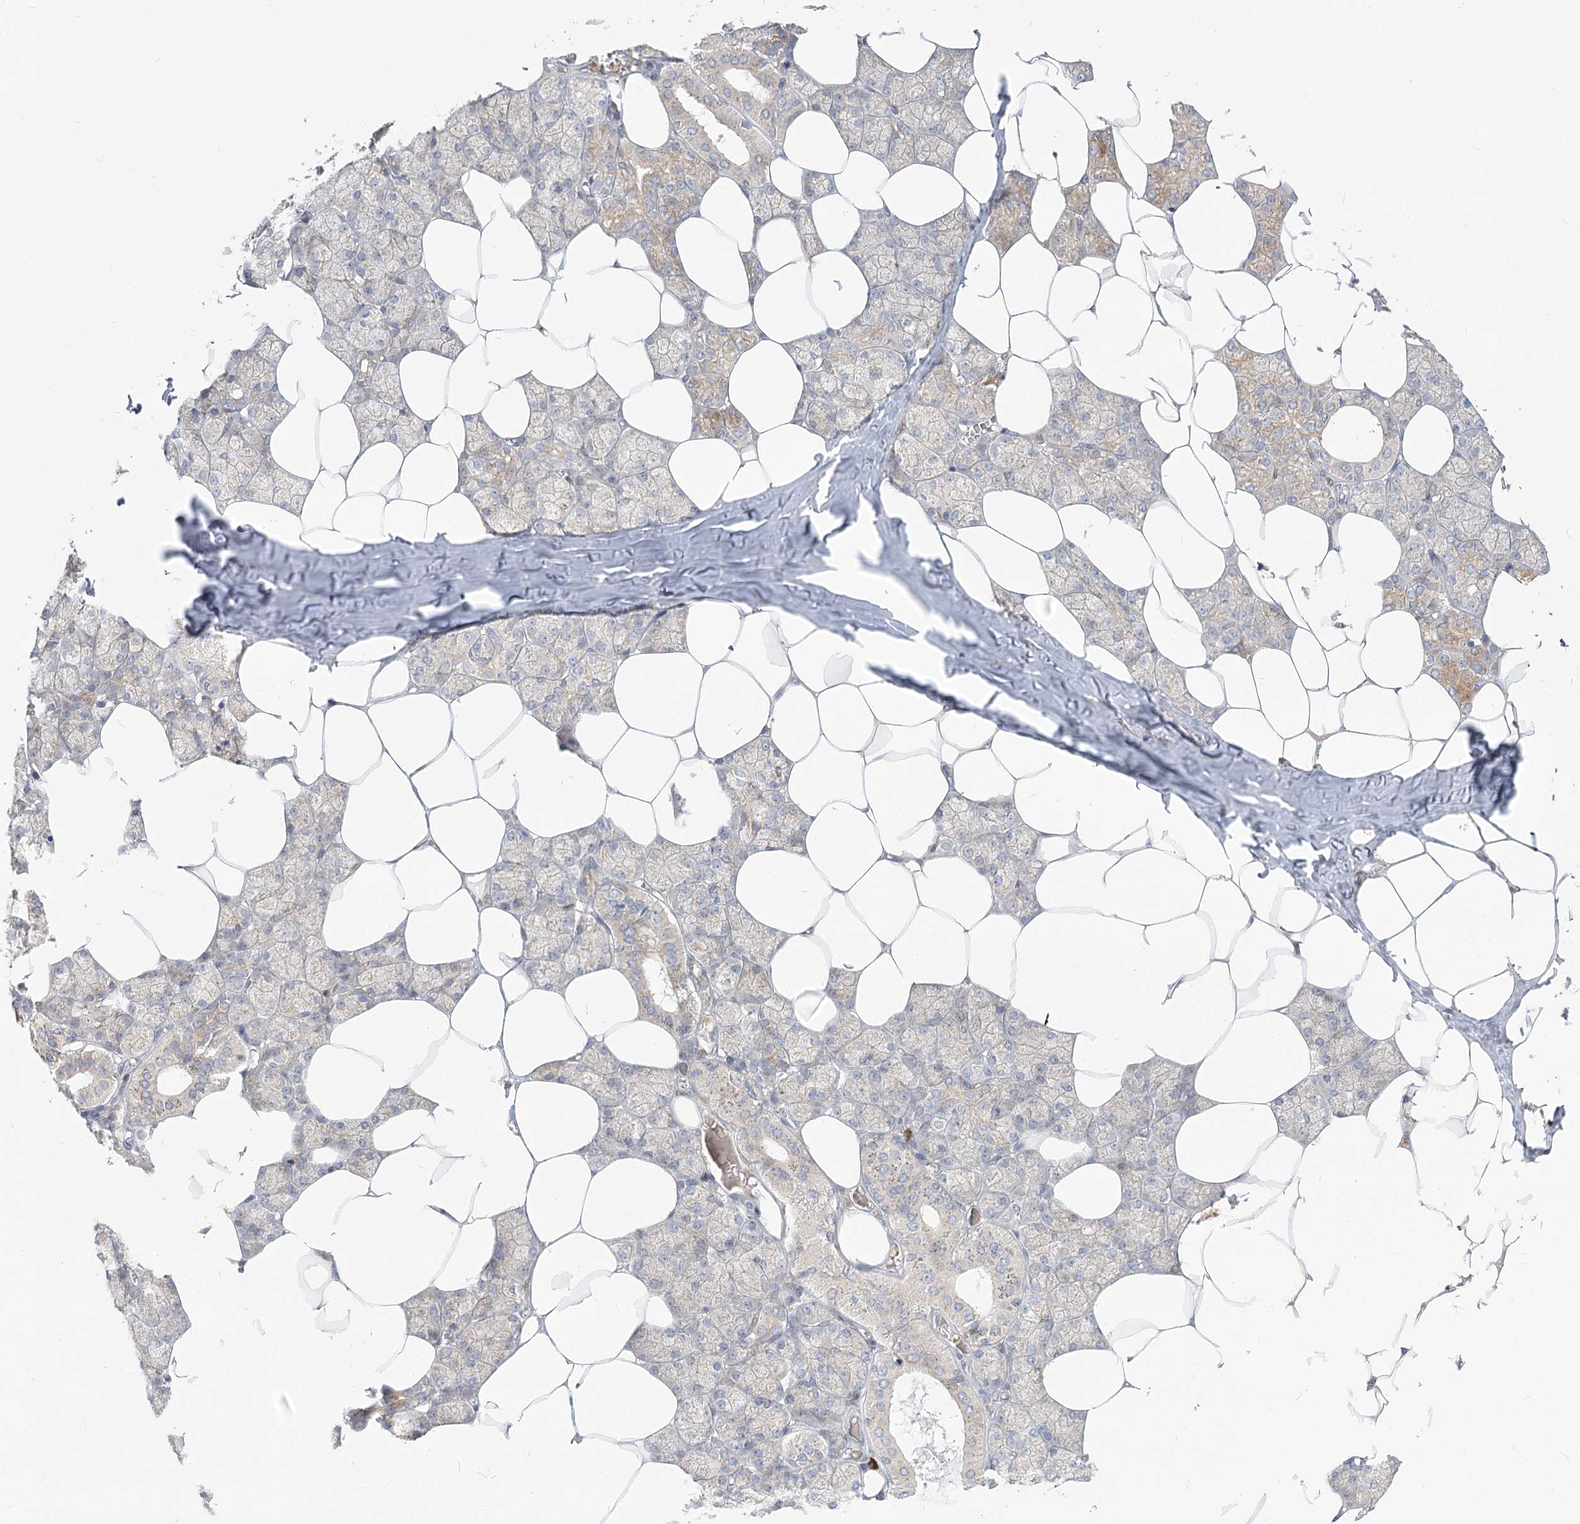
{"staining": {"intensity": "moderate", "quantity": "25%-75%", "location": "cytoplasmic/membranous"}, "tissue": "salivary gland", "cell_type": "Glandular cells", "image_type": "normal", "snomed": [{"axis": "morphology", "description": "Normal tissue, NOS"}, {"axis": "topography", "description": "Salivary gland"}], "caption": "This histopathology image reveals normal salivary gland stained with IHC to label a protein in brown. The cytoplasmic/membranous of glandular cells show moderate positivity for the protein. Nuclei are counter-stained blue.", "gene": "MTMR3", "patient": {"sex": "male", "age": 62}}